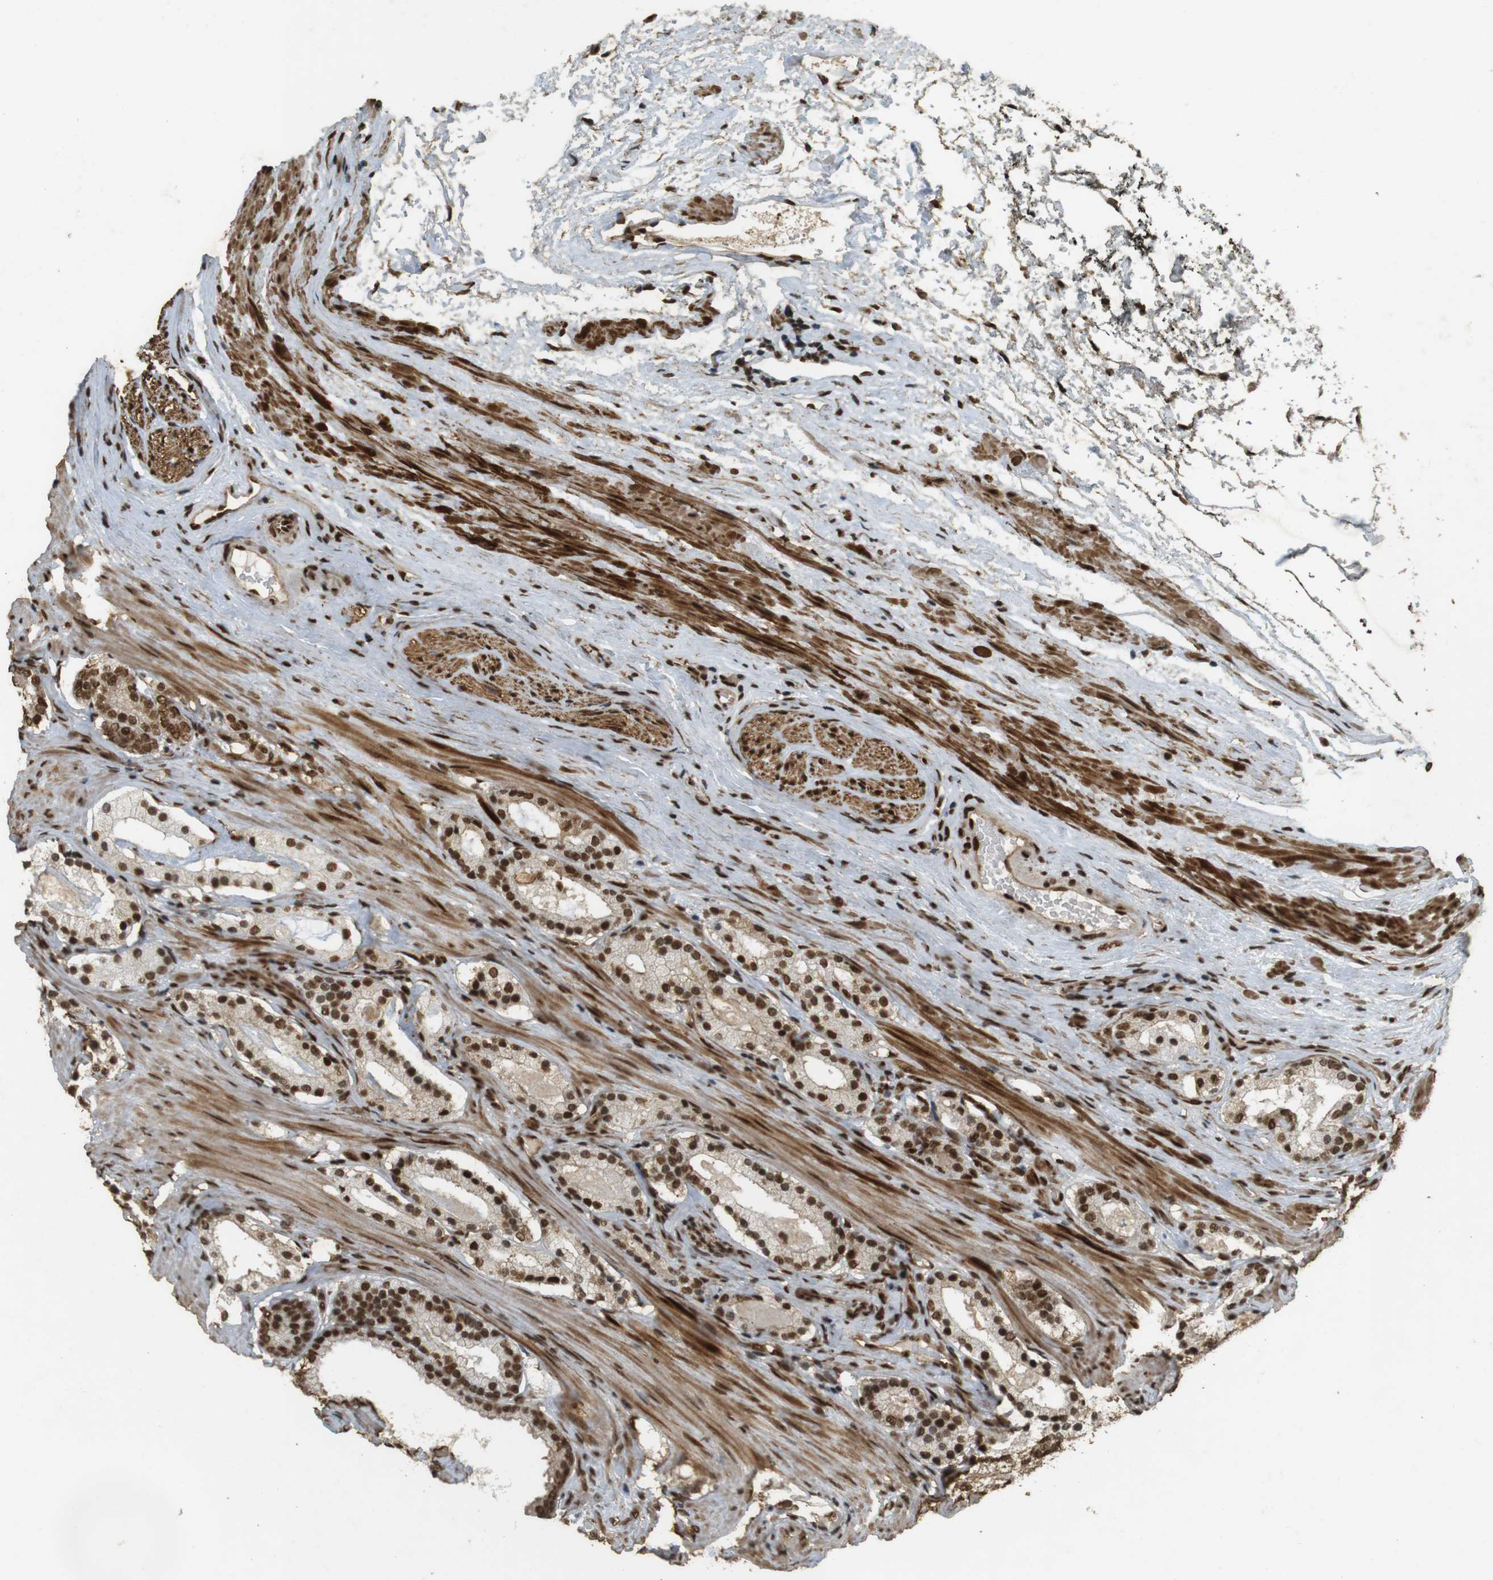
{"staining": {"intensity": "strong", "quantity": ">75%", "location": "cytoplasmic/membranous,nuclear"}, "tissue": "prostate cancer", "cell_type": "Tumor cells", "image_type": "cancer", "snomed": [{"axis": "morphology", "description": "Adenocarcinoma, Low grade"}, {"axis": "topography", "description": "Prostate"}], "caption": "A photomicrograph of prostate low-grade adenocarcinoma stained for a protein demonstrates strong cytoplasmic/membranous and nuclear brown staining in tumor cells. (IHC, brightfield microscopy, high magnification).", "gene": "GATA4", "patient": {"sex": "male", "age": 59}}